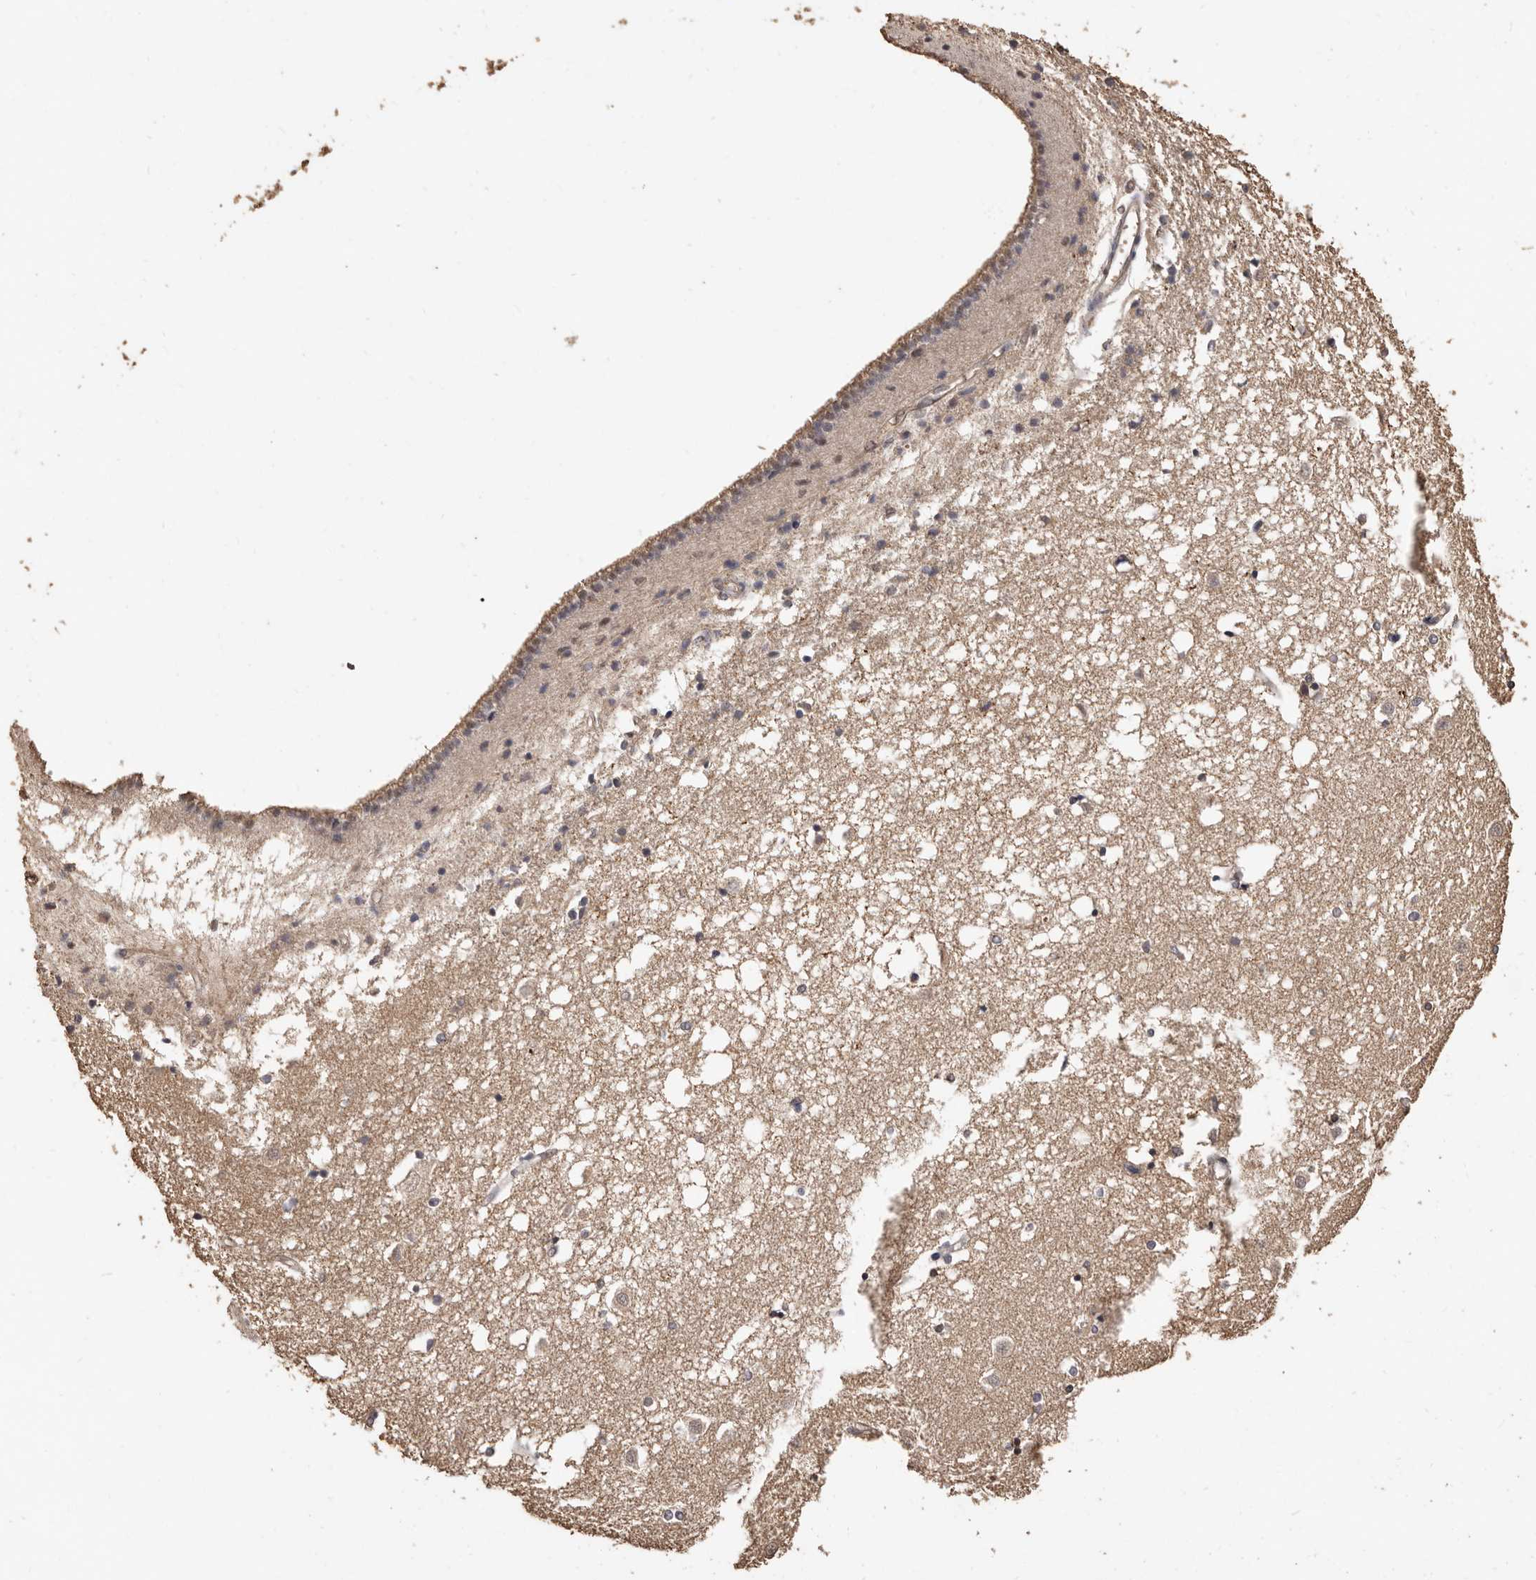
{"staining": {"intensity": "weak", "quantity": "25%-75%", "location": "cytoplasmic/membranous,nuclear"}, "tissue": "caudate", "cell_type": "Glial cells", "image_type": "normal", "snomed": [{"axis": "morphology", "description": "Normal tissue, NOS"}, {"axis": "topography", "description": "Lateral ventricle wall"}], "caption": "Protein positivity by immunohistochemistry shows weak cytoplasmic/membranous,nuclear staining in approximately 25%-75% of glial cells in unremarkable caudate.", "gene": "INAVA", "patient": {"sex": "male", "age": 45}}